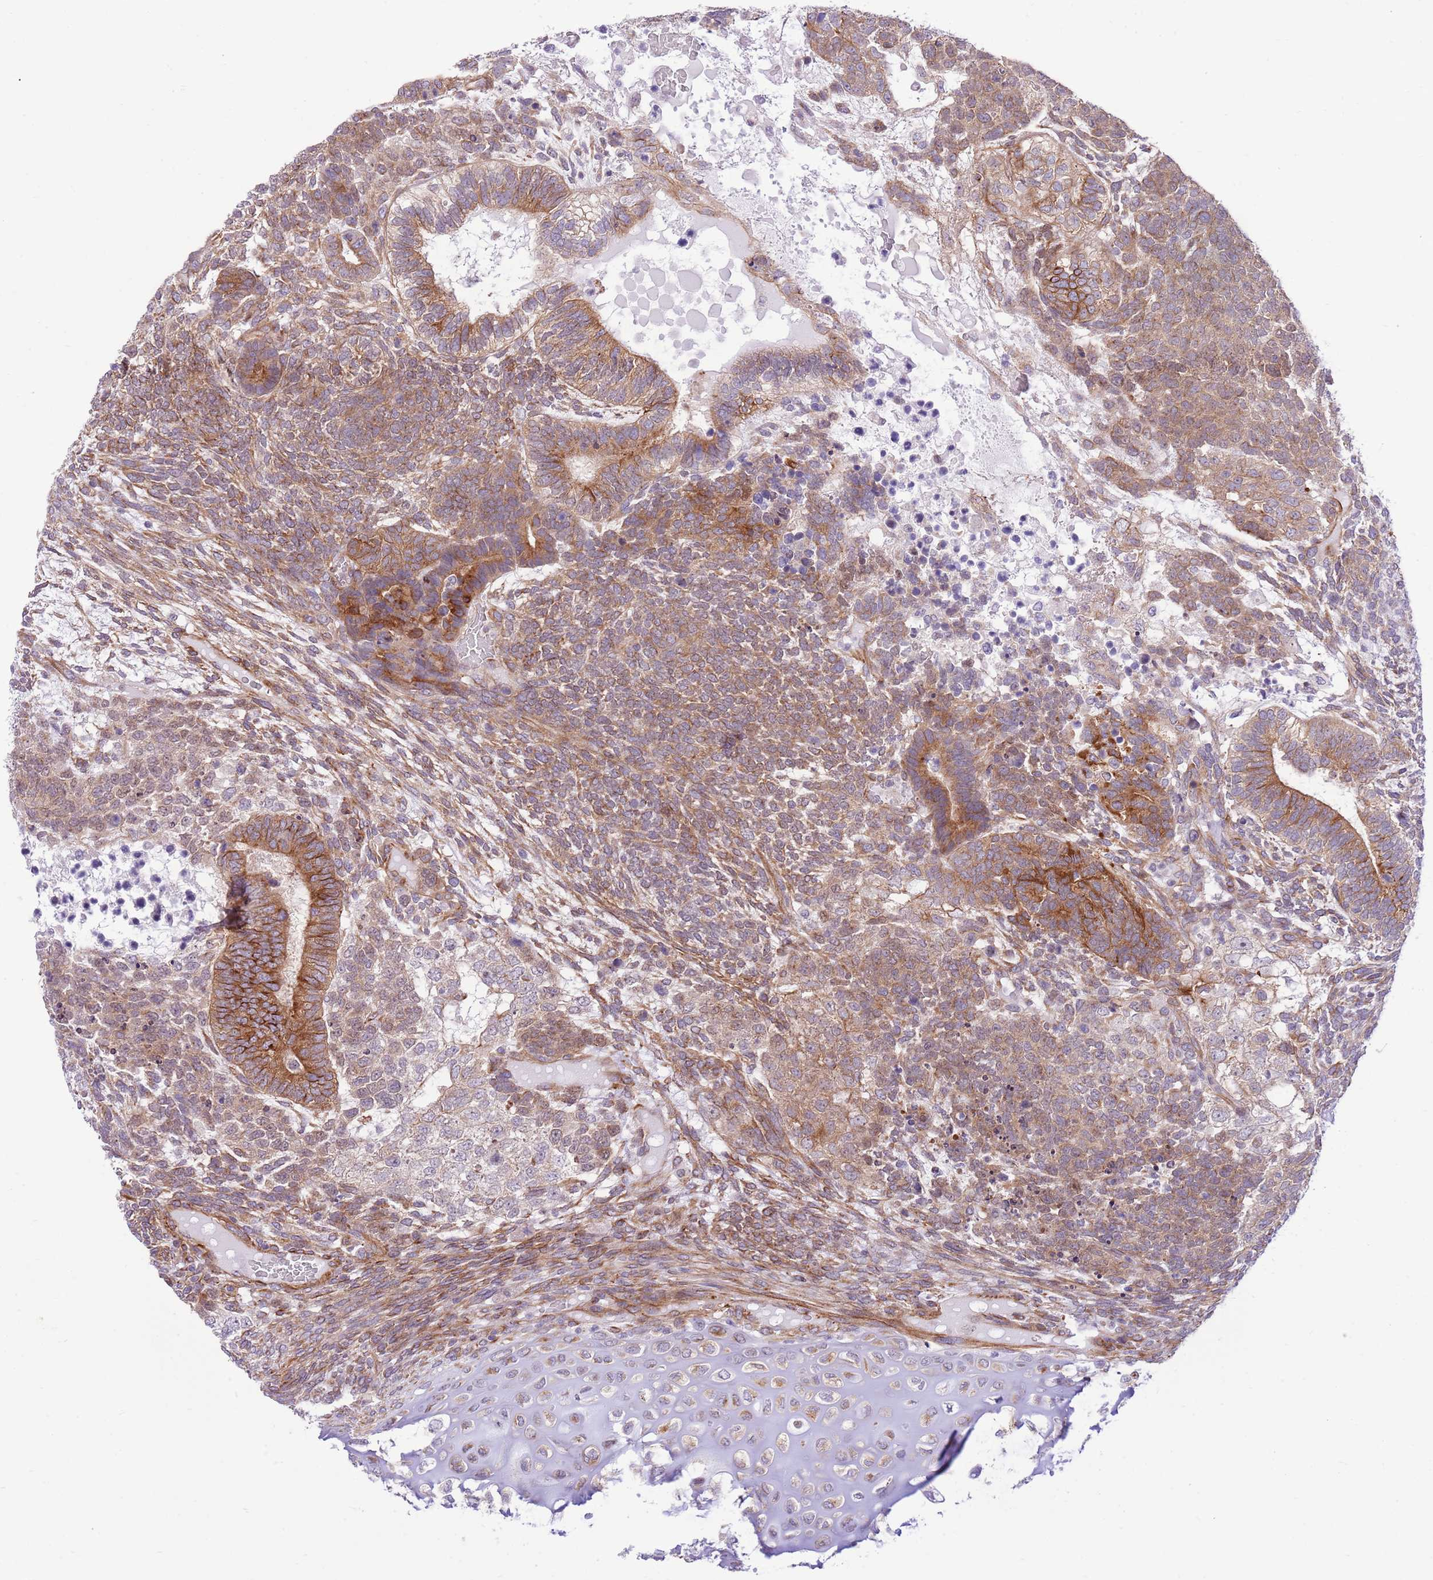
{"staining": {"intensity": "moderate", "quantity": "25%-75%", "location": "cytoplasmic/membranous"}, "tissue": "testis cancer", "cell_type": "Tumor cells", "image_type": "cancer", "snomed": [{"axis": "morphology", "description": "Carcinoma, Embryonal, NOS"}, {"axis": "topography", "description": "Testis"}], "caption": "This is a photomicrograph of immunohistochemistry (IHC) staining of testis cancer, which shows moderate positivity in the cytoplasmic/membranous of tumor cells.", "gene": "ZC4H2", "patient": {"sex": "male", "age": 23}}